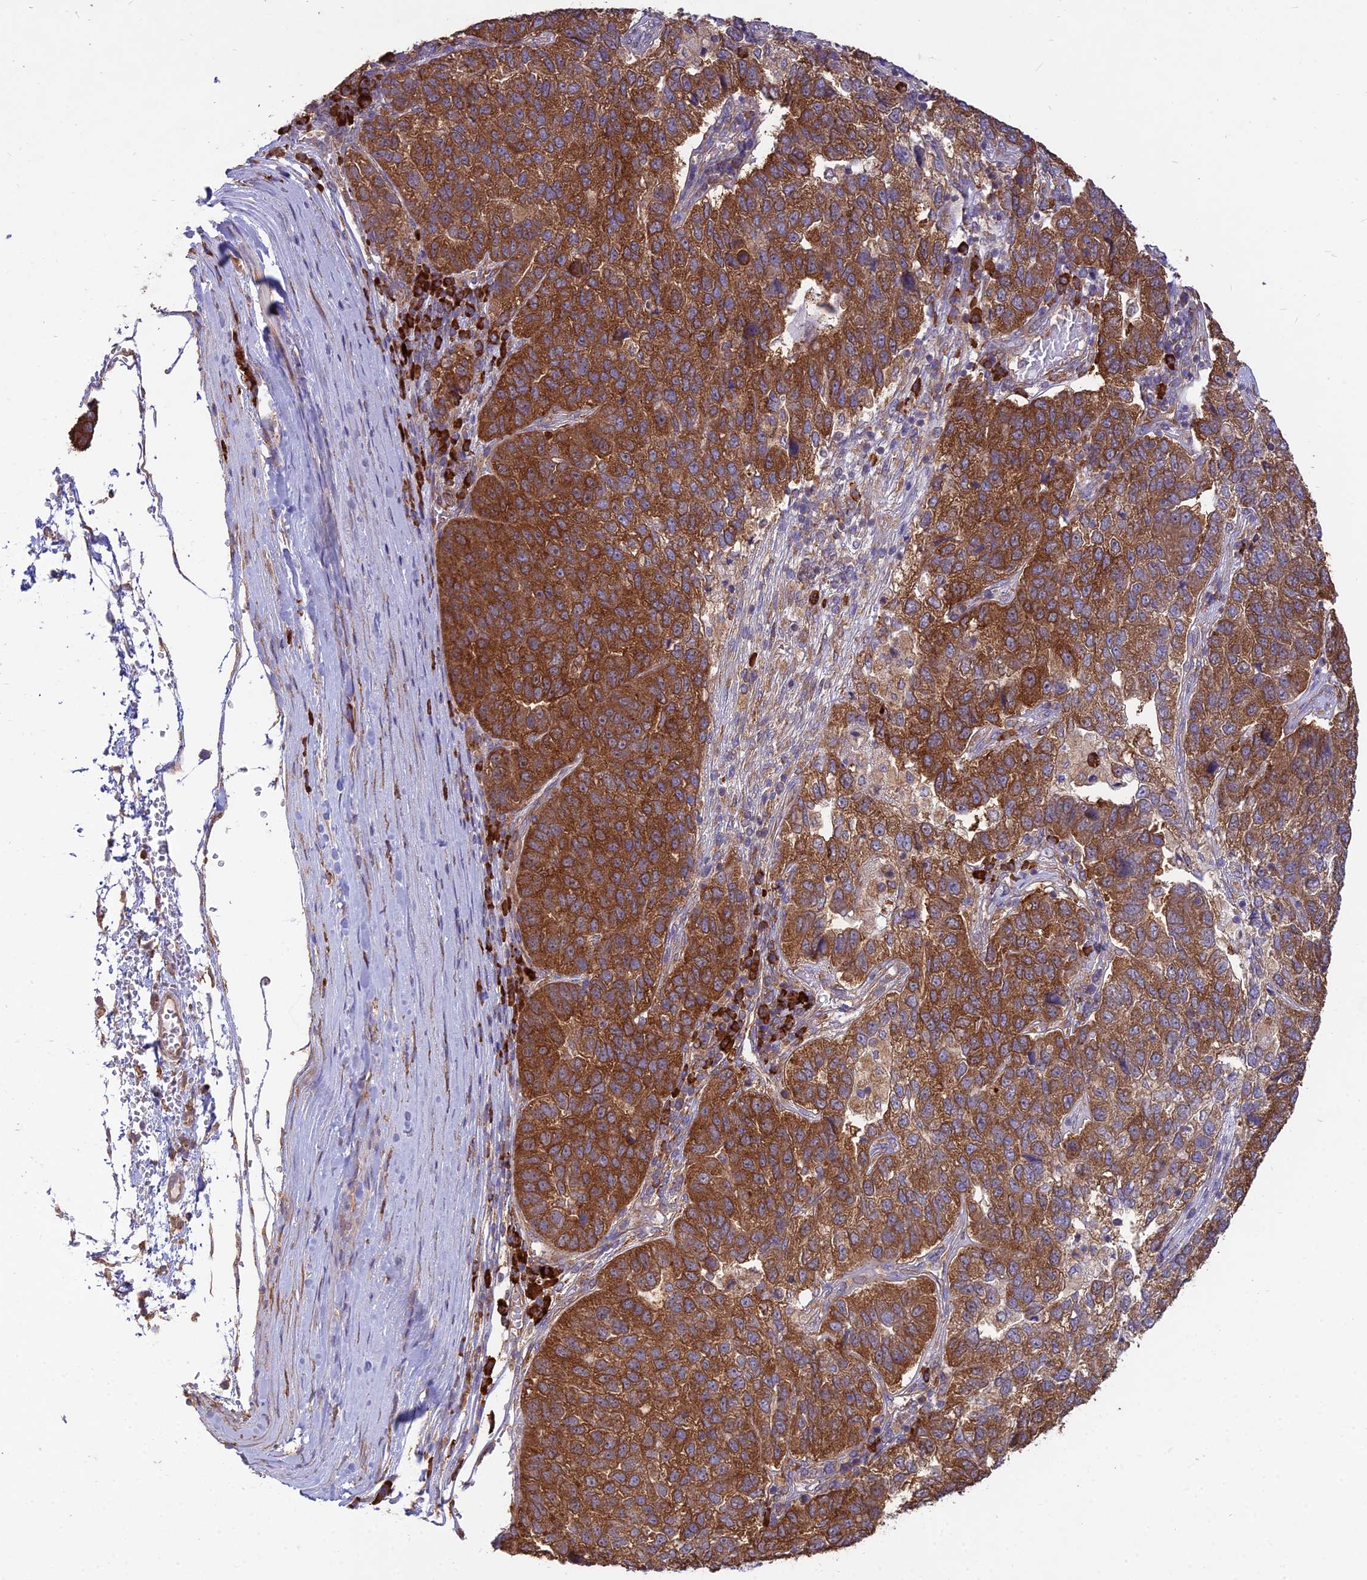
{"staining": {"intensity": "strong", "quantity": ">75%", "location": "cytoplasmic/membranous"}, "tissue": "pancreatic cancer", "cell_type": "Tumor cells", "image_type": "cancer", "snomed": [{"axis": "morphology", "description": "Adenocarcinoma, NOS"}, {"axis": "topography", "description": "Pancreas"}], "caption": "Protein staining of pancreatic cancer (adenocarcinoma) tissue exhibits strong cytoplasmic/membranous positivity in about >75% of tumor cells.", "gene": "NXNL2", "patient": {"sex": "female", "age": 61}}